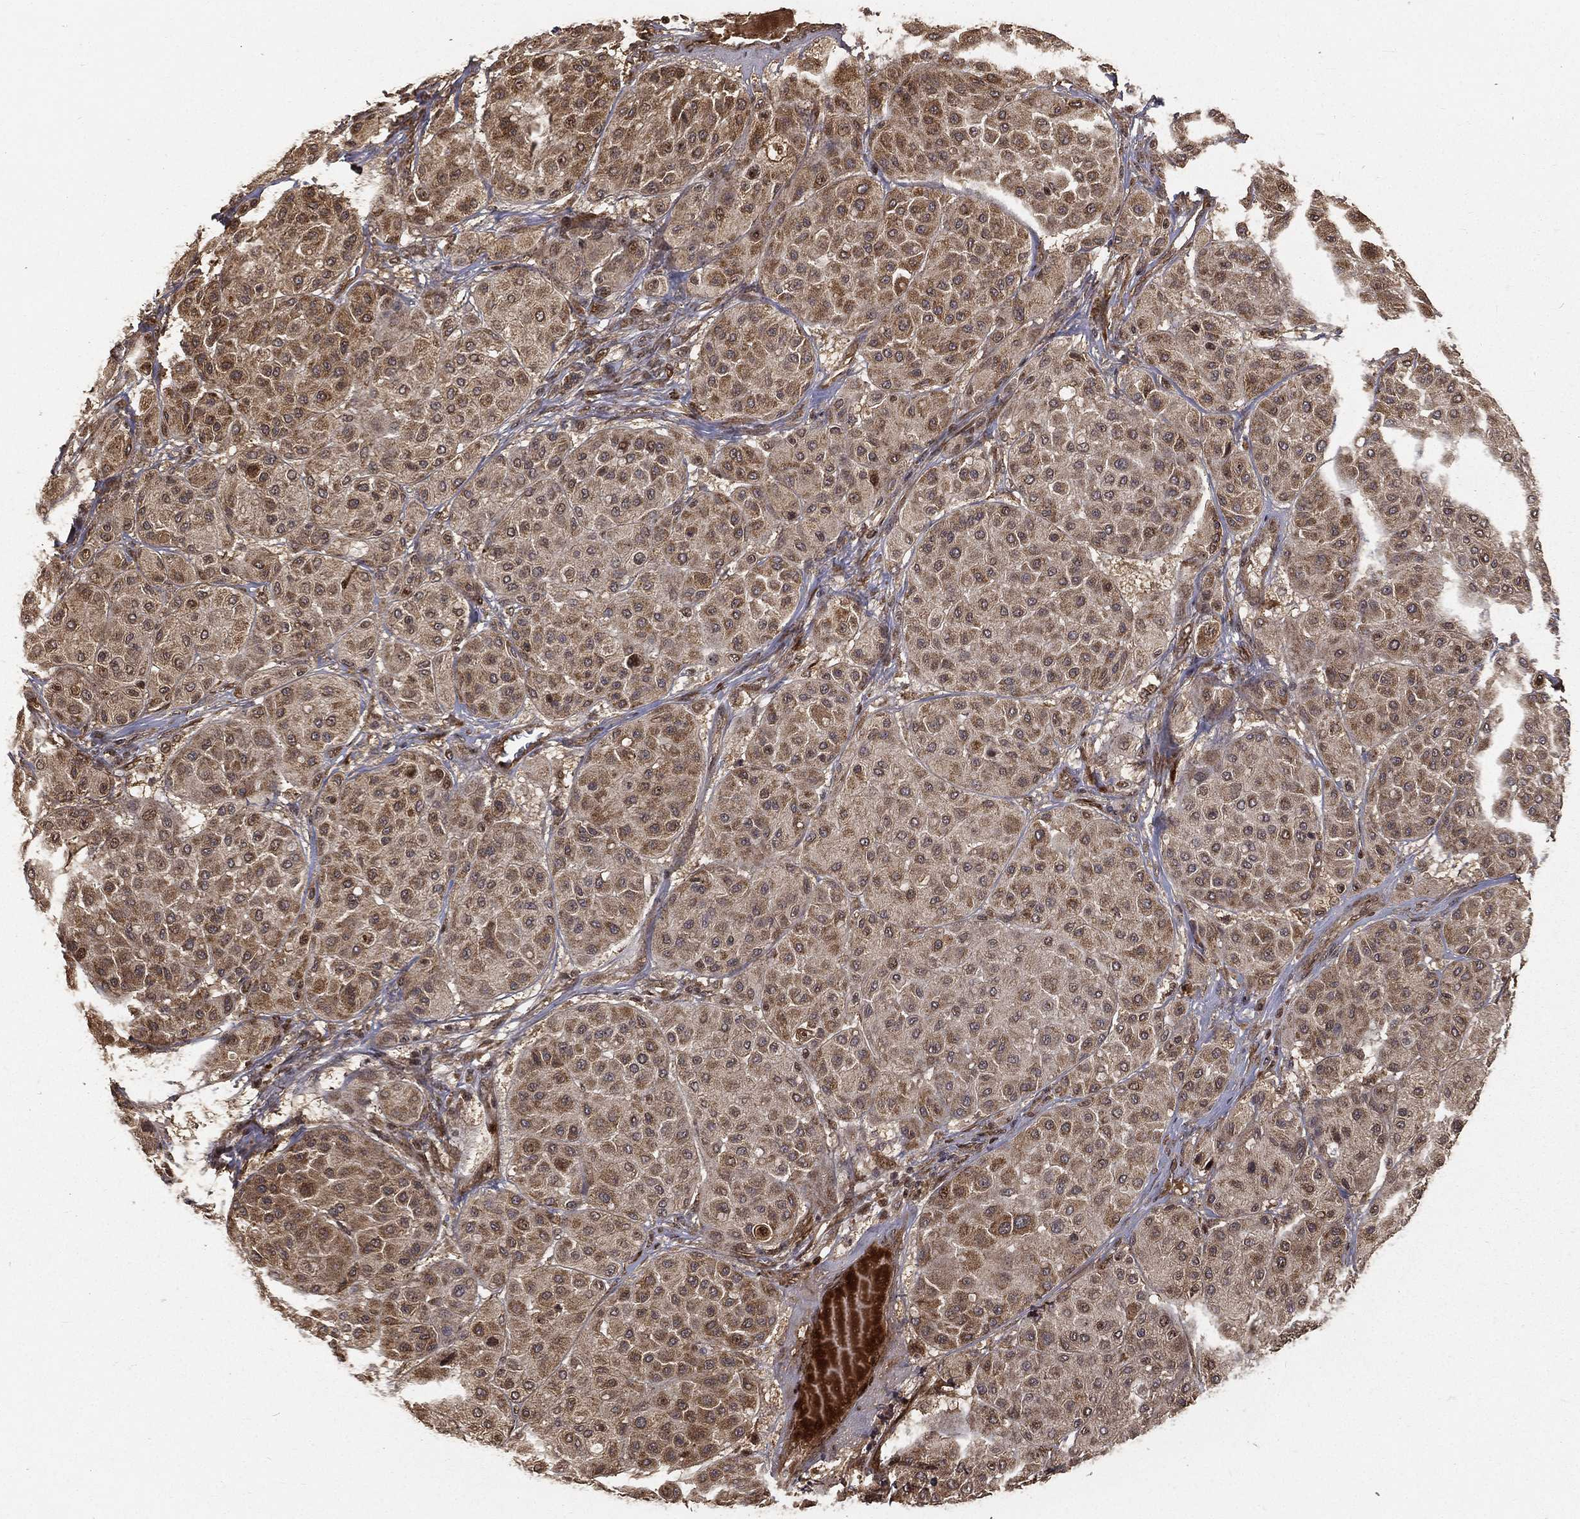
{"staining": {"intensity": "moderate", "quantity": ">75%", "location": "cytoplasmic/membranous"}, "tissue": "melanoma", "cell_type": "Tumor cells", "image_type": "cancer", "snomed": [{"axis": "morphology", "description": "Malignant melanoma, Metastatic site"}, {"axis": "topography", "description": "Smooth muscle"}], "caption": "Human malignant melanoma (metastatic site) stained for a protein (brown) displays moderate cytoplasmic/membranous positive expression in about >75% of tumor cells.", "gene": "MAPK1", "patient": {"sex": "male", "age": 41}}